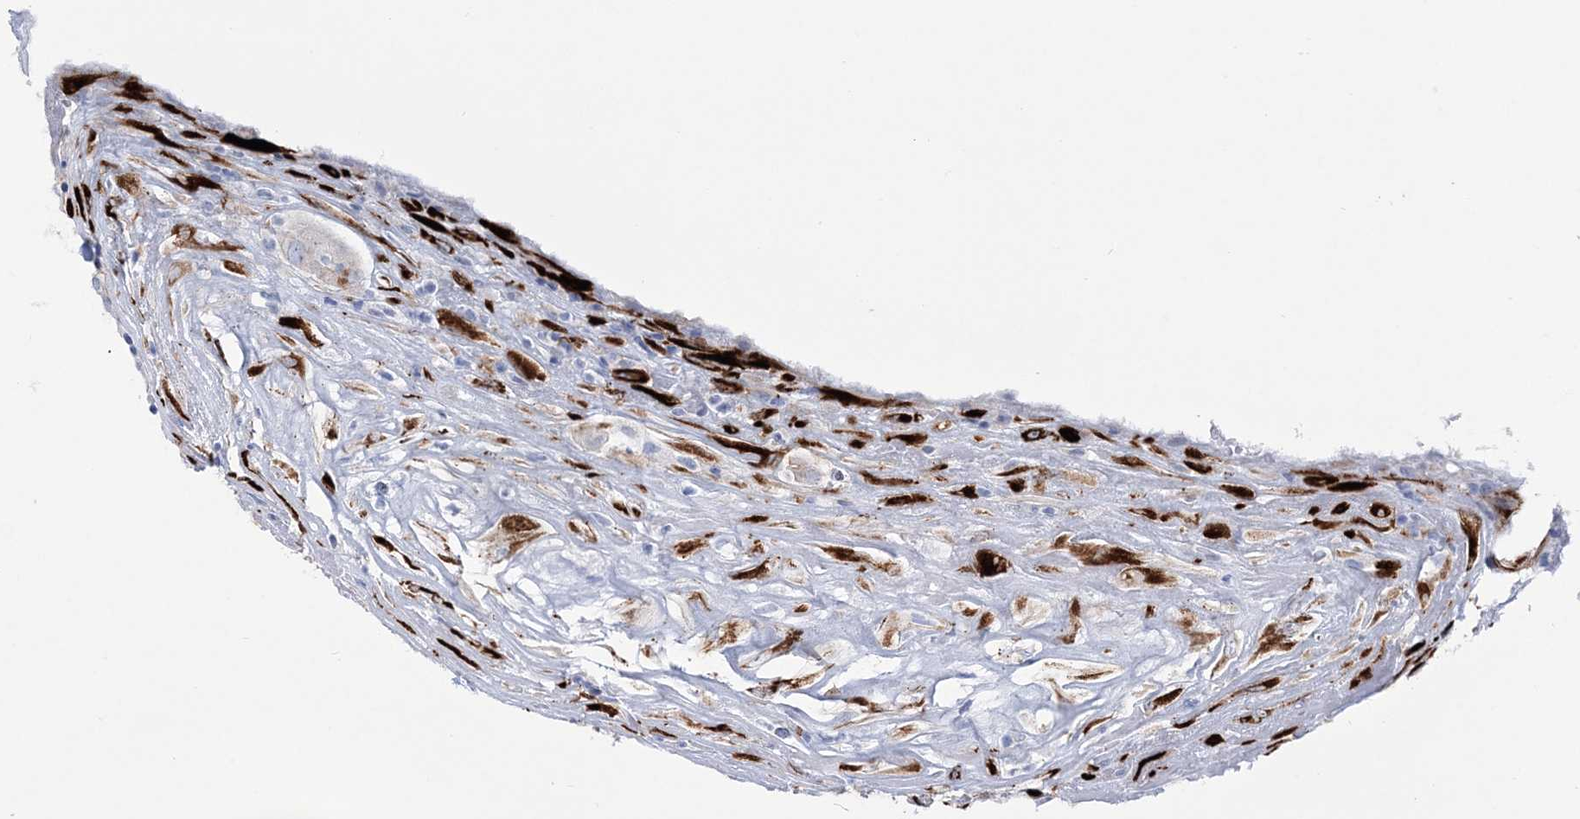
{"staining": {"intensity": "negative", "quantity": "none", "location": "none"}, "tissue": "thyroid cancer", "cell_type": "Tumor cells", "image_type": "cancer", "snomed": [{"axis": "morphology", "description": "Papillary adenocarcinoma, NOS"}, {"axis": "topography", "description": "Thyroid gland"}], "caption": "DAB (3,3'-diaminobenzidine) immunohistochemical staining of thyroid papillary adenocarcinoma reveals no significant positivity in tumor cells.", "gene": "RAB11FIP5", "patient": {"sex": "male", "age": 77}}